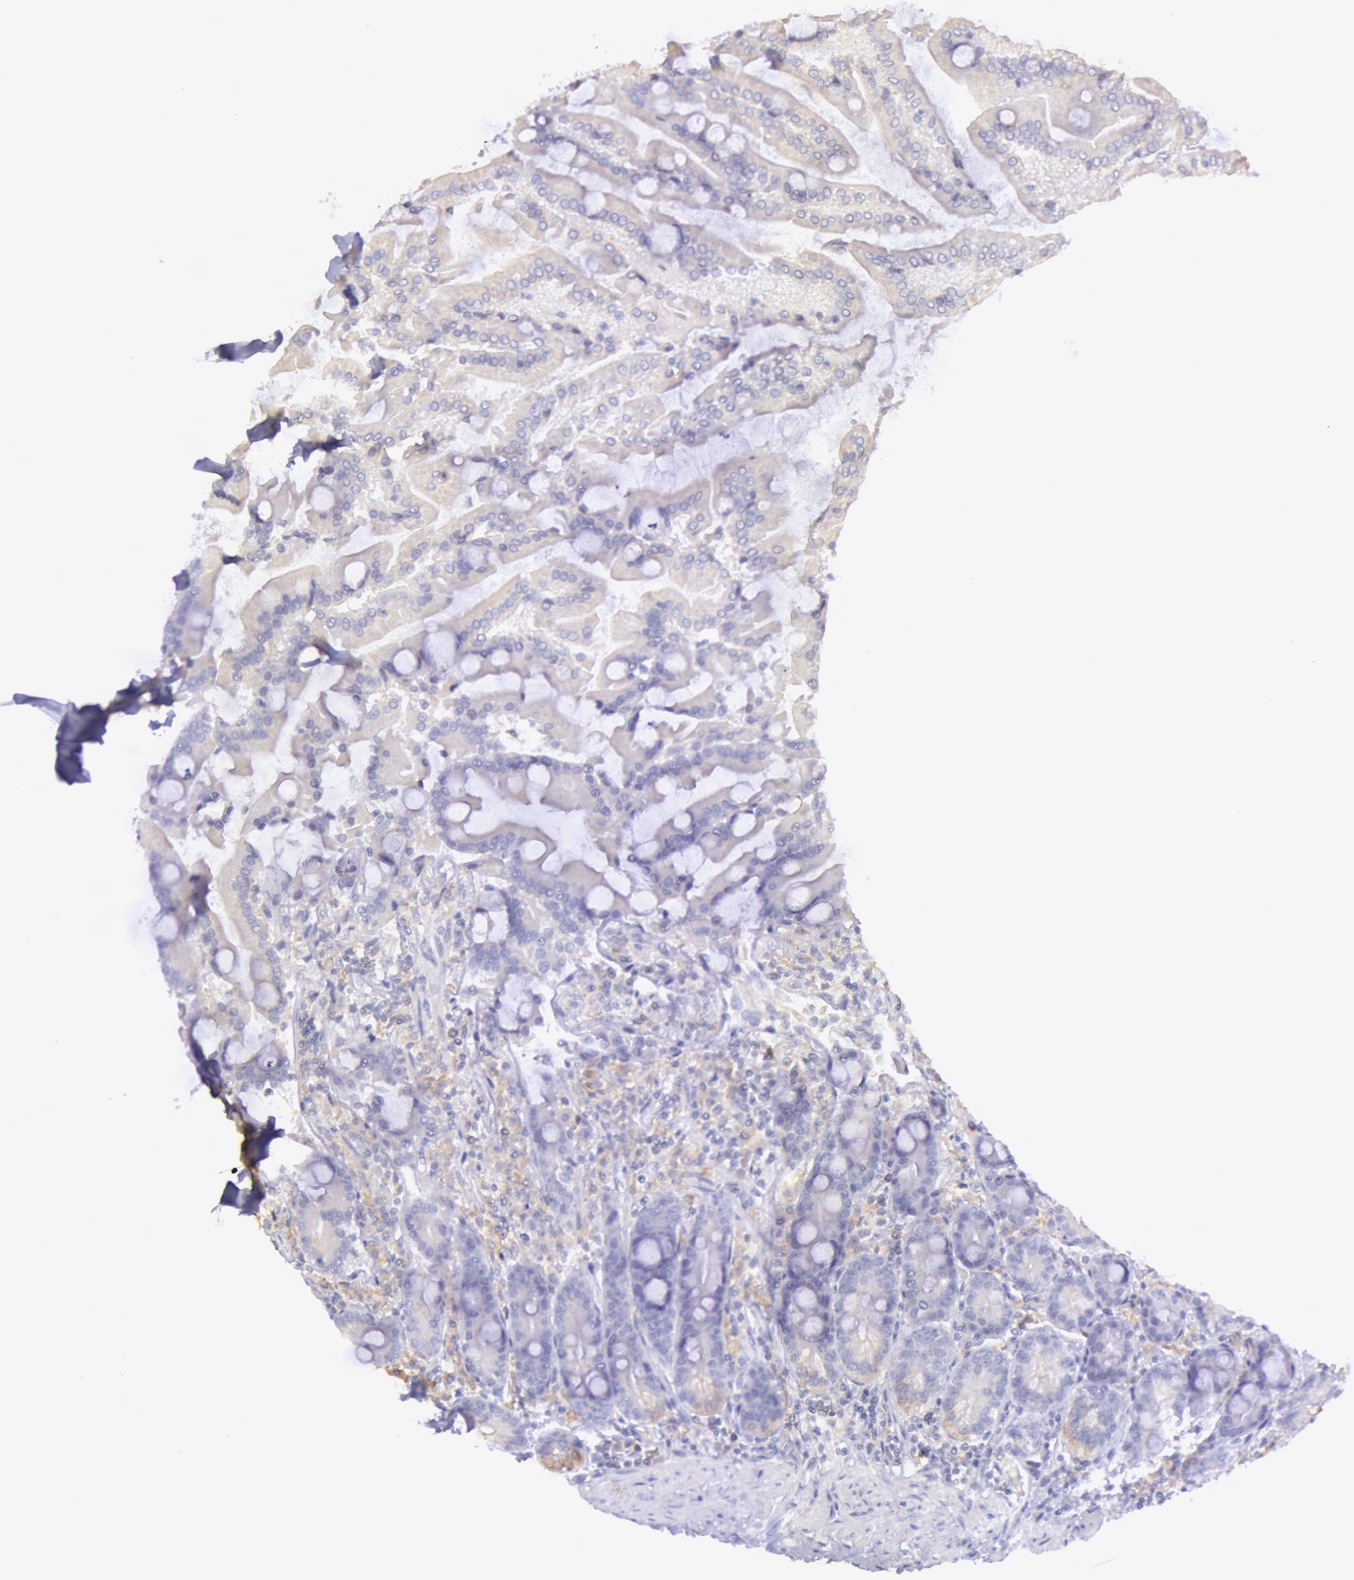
{"staining": {"intensity": "negative", "quantity": "none", "location": "none"}, "tissue": "duodenum", "cell_type": "Glandular cells", "image_type": "normal", "snomed": [{"axis": "morphology", "description": "Normal tissue, NOS"}, {"axis": "topography", "description": "Duodenum"}], "caption": "A high-resolution image shows IHC staining of unremarkable duodenum, which displays no significant staining in glandular cells.", "gene": "MYH1", "patient": {"sex": "female", "age": 64}}